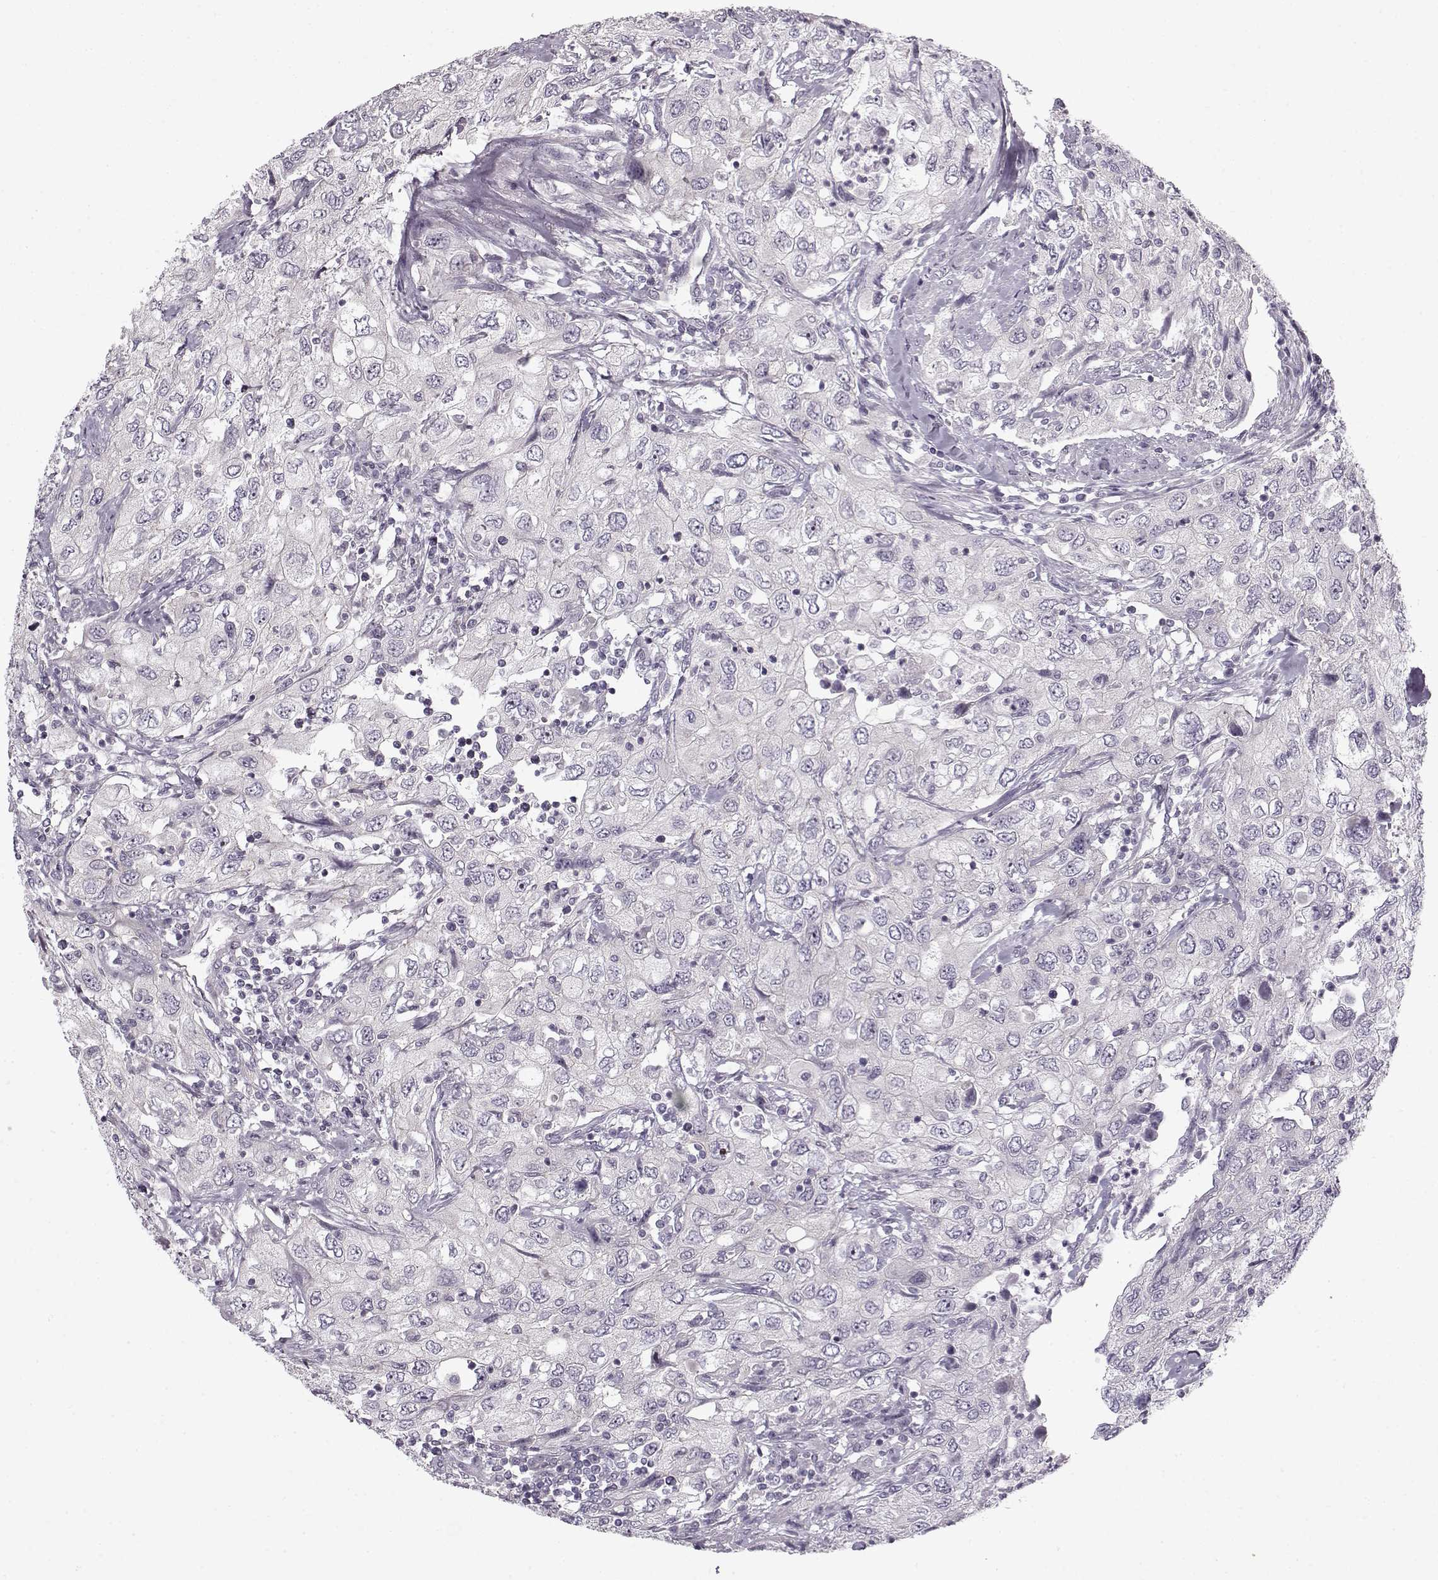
{"staining": {"intensity": "negative", "quantity": "none", "location": "none"}, "tissue": "urothelial cancer", "cell_type": "Tumor cells", "image_type": "cancer", "snomed": [{"axis": "morphology", "description": "Urothelial carcinoma, High grade"}, {"axis": "topography", "description": "Urinary bladder"}], "caption": "Urothelial cancer was stained to show a protein in brown. There is no significant positivity in tumor cells.", "gene": "PNMT", "patient": {"sex": "male", "age": 76}}